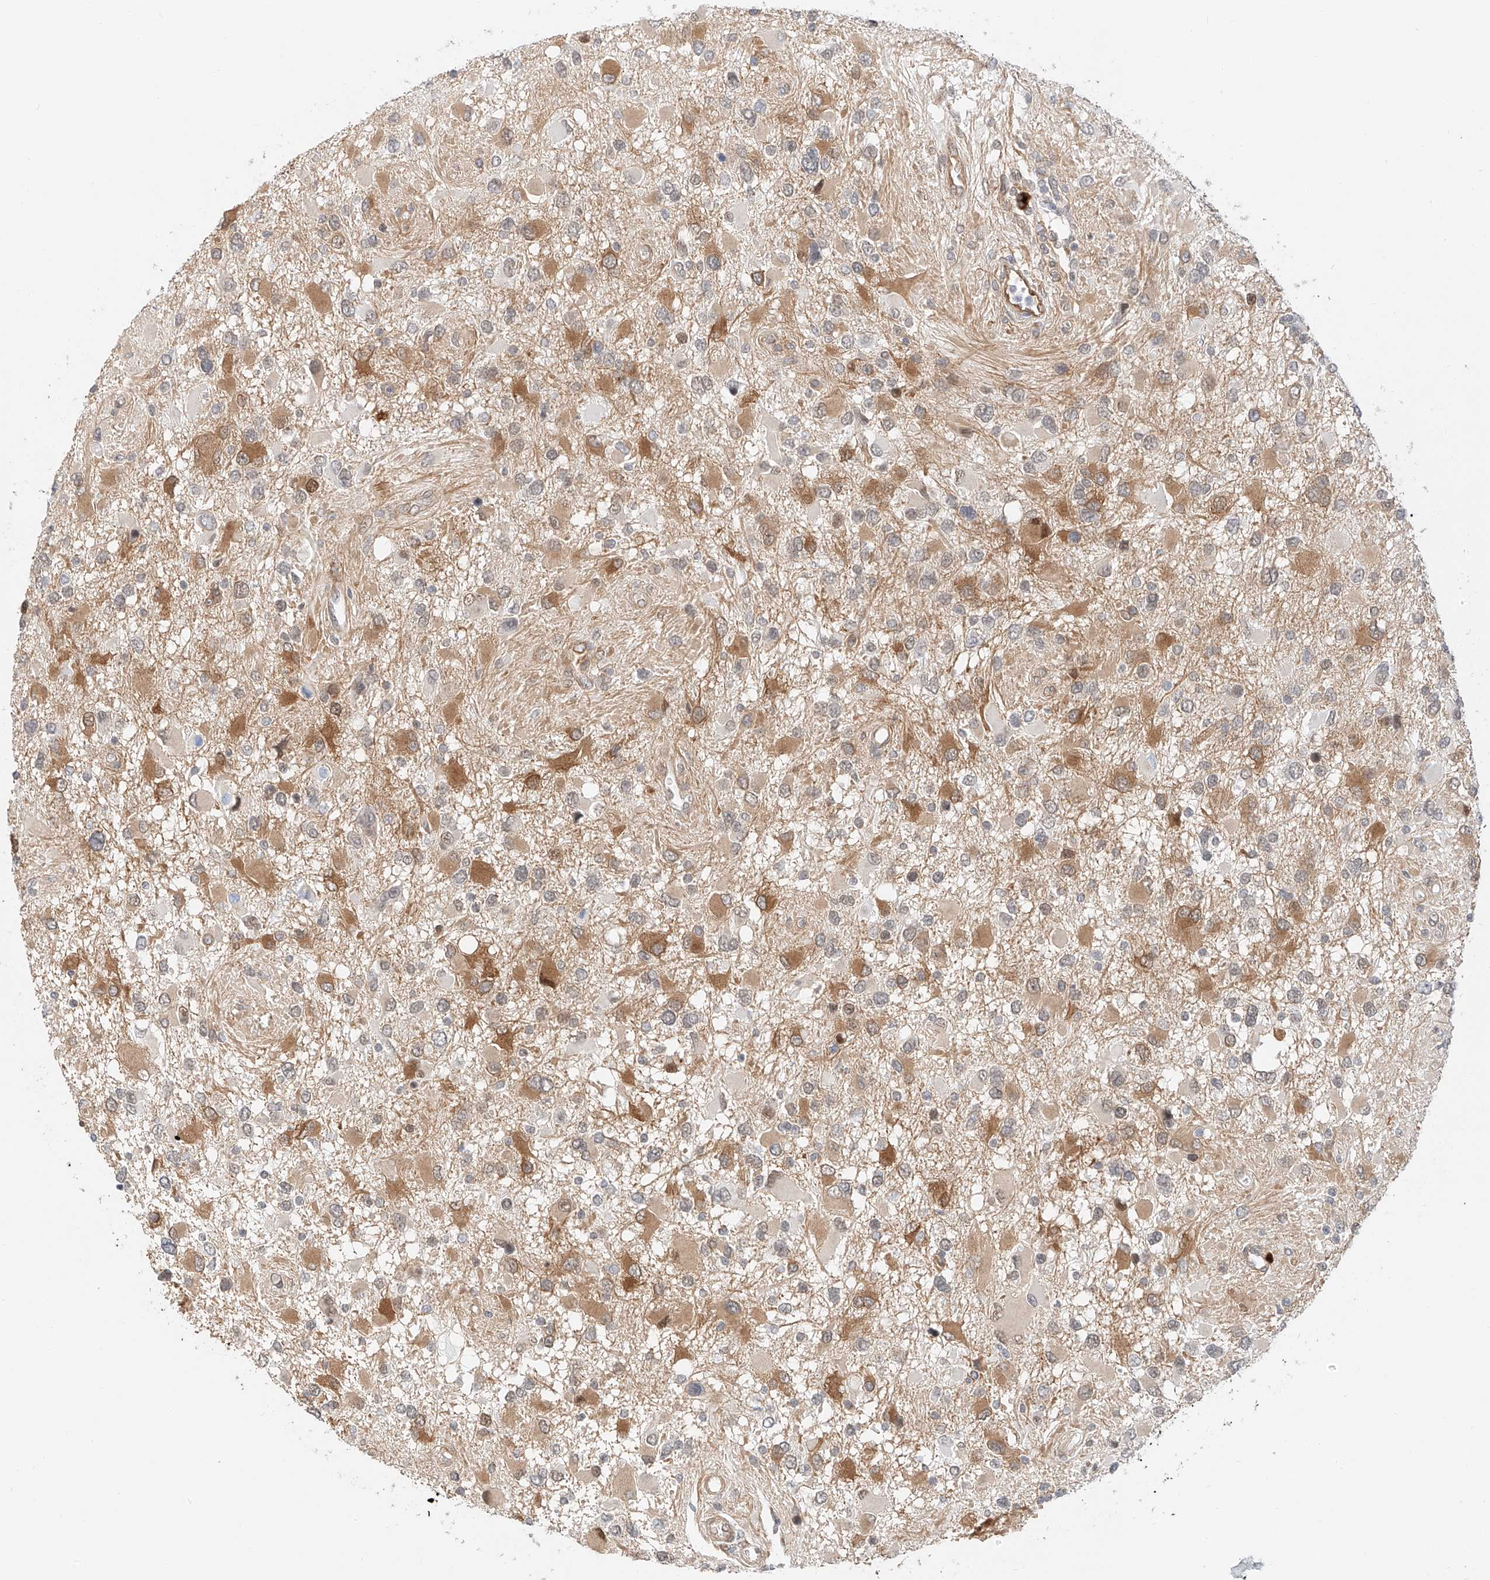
{"staining": {"intensity": "moderate", "quantity": "<25%", "location": "cytoplasmic/membranous"}, "tissue": "glioma", "cell_type": "Tumor cells", "image_type": "cancer", "snomed": [{"axis": "morphology", "description": "Glioma, malignant, High grade"}, {"axis": "topography", "description": "Brain"}], "caption": "DAB (3,3'-diaminobenzidine) immunohistochemical staining of human malignant high-grade glioma exhibits moderate cytoplasmic/membranous protein staining in about <25% of tumor cells.", "gene": "CARMIL1", "patient": {"sex": "male", "age": 53}}